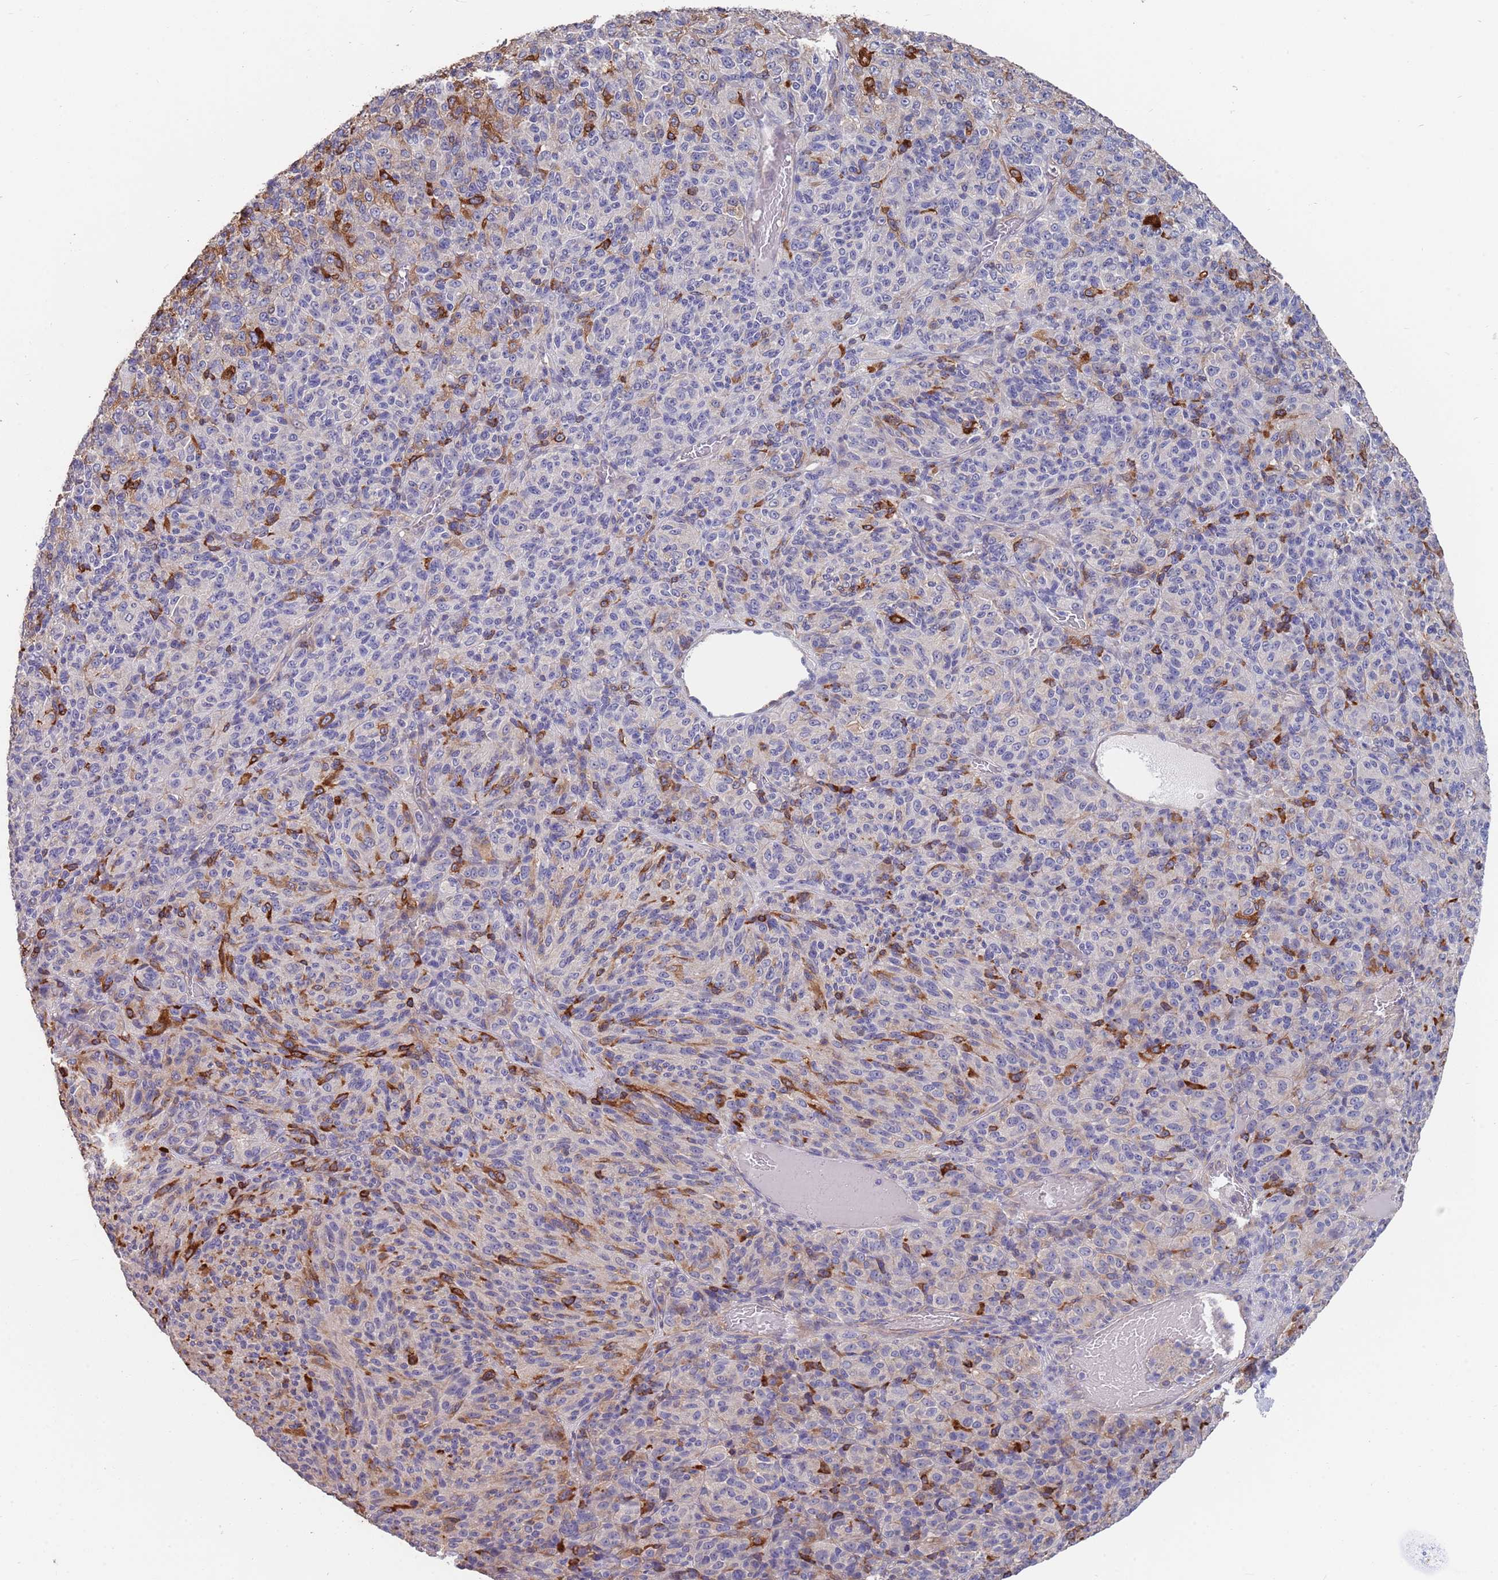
{"staining": {"intensity": "moderate", "quantity": "<25%", "location": "cytoplasmic/membranous"}, "tissue": "melanoma", "cell_type": "Tumor cells", "image_type": "cancer", "snomed": [{"axis": "morphology", "description": "Malignant melanoma, Metastatic site"}, {"axis": "topography", "description": "Brain"}], "caption": "DAB (3,3'-diaminobenzidine) immunohistochemical staining of human melanoma reveals moderate cytoplasmic/membranous protein expression in approximately <25% of tumor cells.", "gene": "ANK2", "patient": {"sex": "female", "age": 56}}